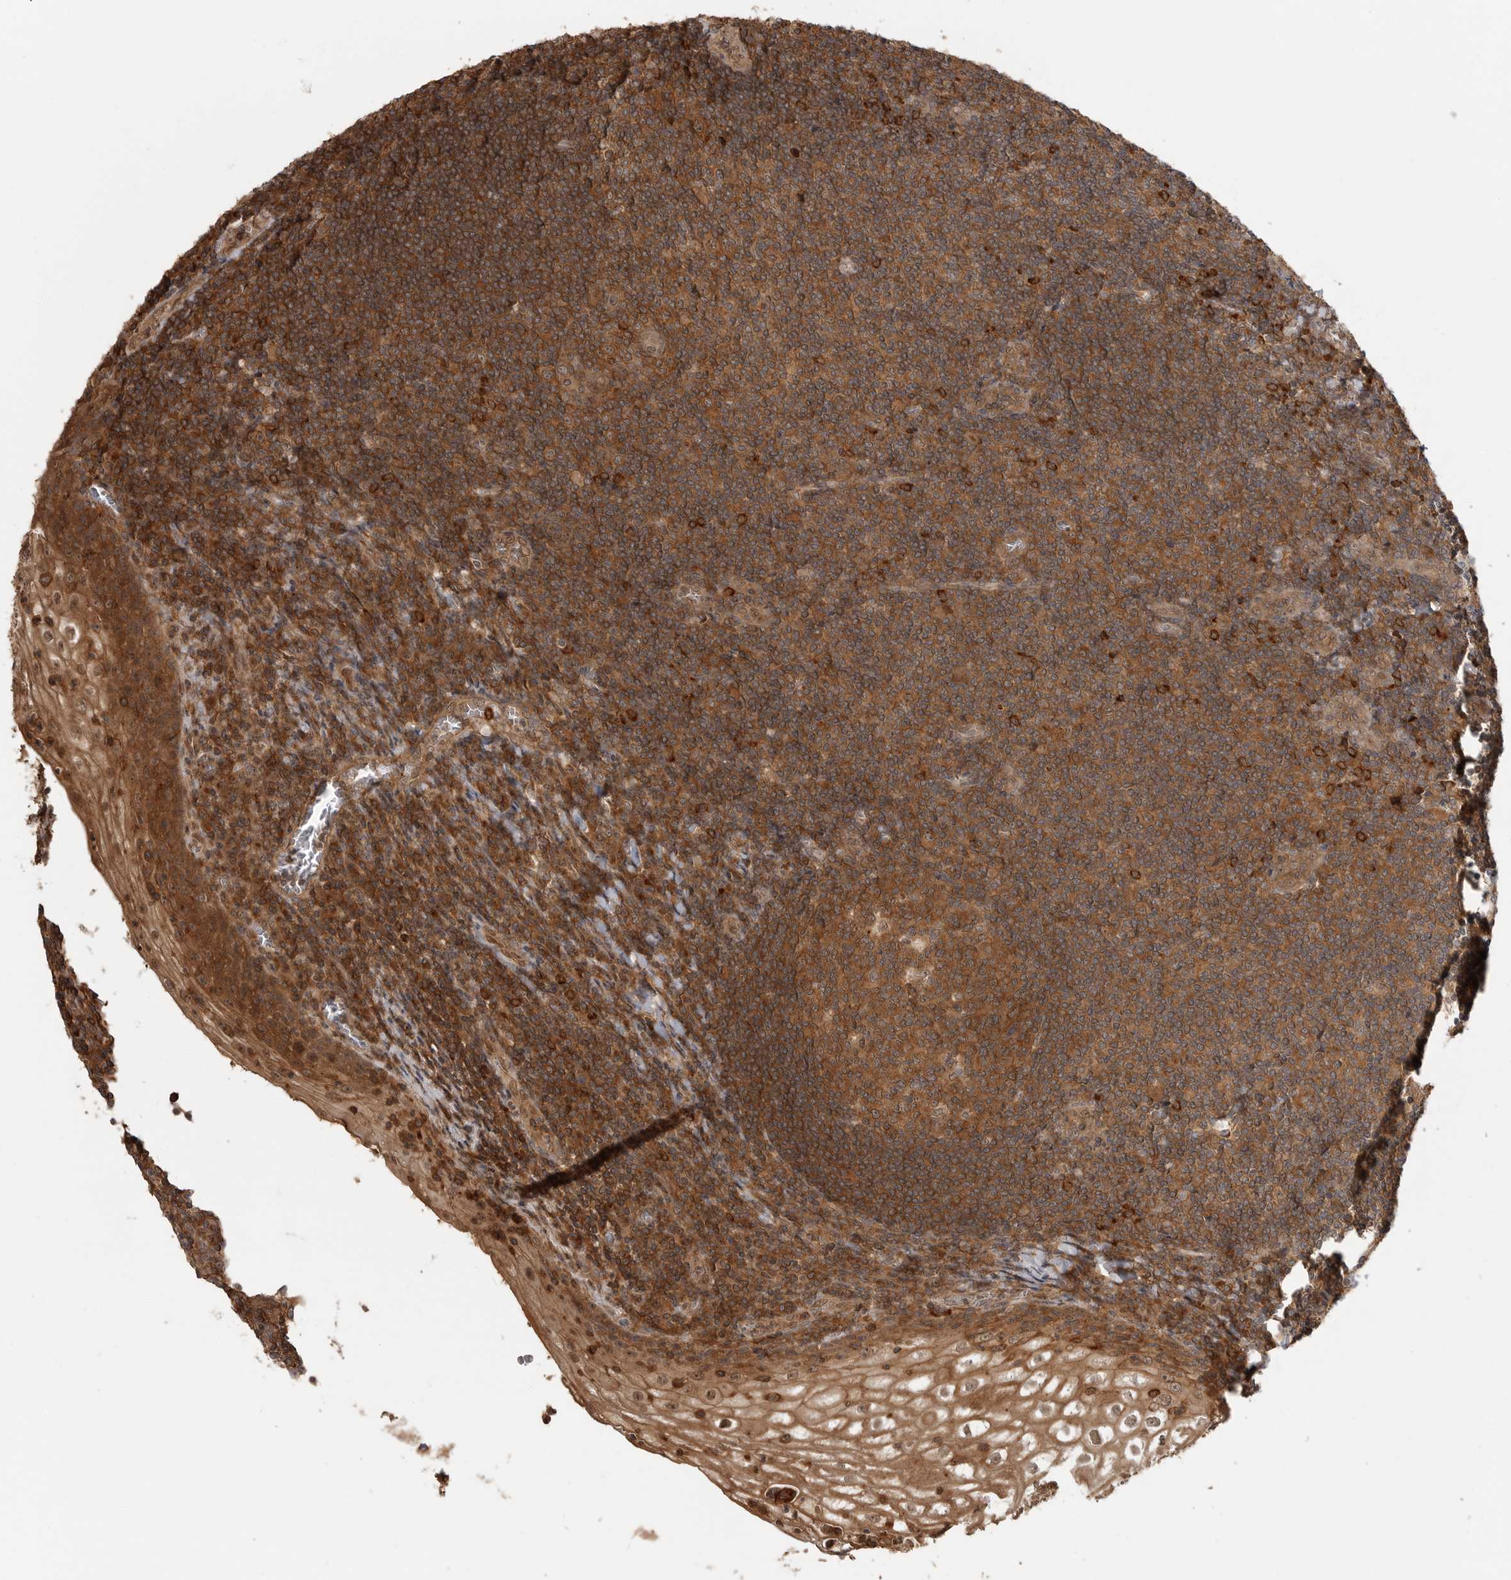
{"staining": {"intensity": "strong", "quantity": "25%-75%", "location": "cytoplasmic/membranous"}, "tissue": "tonsil", "cell_type": "Germinal center cells", "image_type": "normal", "snomed": [{"axis": "morphology", "description": "Normal tissue, NOS"}, {"axis": "topography", "description": "Tonsil"}], "caption": "Tonsil stained with IHC exhibits strong cytoplasmic/membranous expression in approximately 25%-75% of germinal center cells. Ihc stains the protein in brown and the nuclei are stained blue.", "gene": "ERN1", "patient": {"sex": "male", "age": 37}}